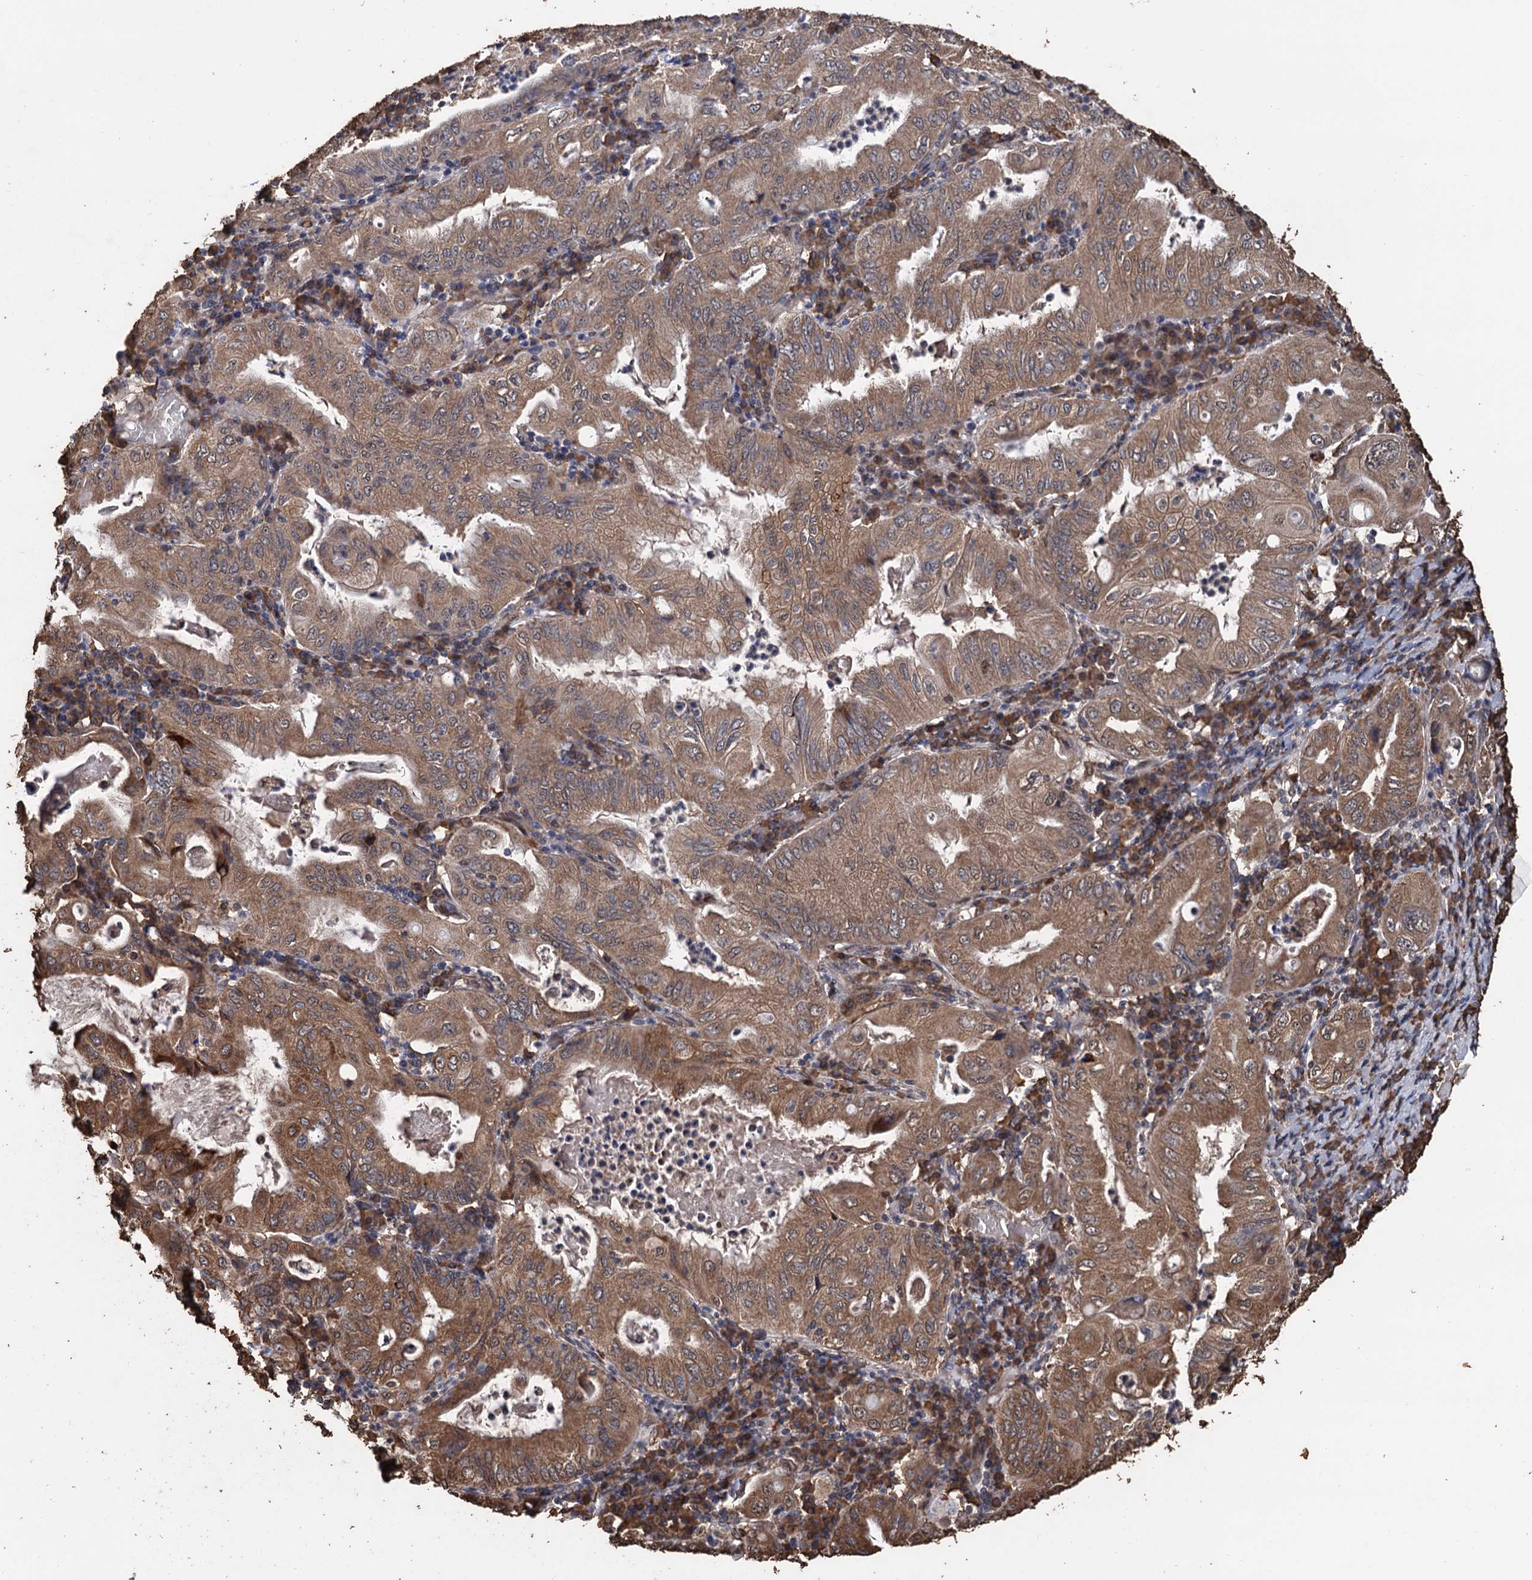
{"staining": {"intensity": "moderate", "quantity": ">75%", "location": "cytoplasmic/membranous"}, "tissue": "stomach cancer", "cell_type": "Tumor cells", "image_type": "cancer", "snomed": [{"axis": "morphology", "description": "Normal tissue, NOS"}, {"axis": "morphology", "description": "Adenocarcinoma, NOS"}, {"axis": "topography", "description": "Esophagus"}, {"axis": "topography", "description": "Stomach, upper"}, {"axis": "topography", "description": "Peripheral nerve tissue"}], "caption": "Brown immunohistochemical staining in stomach adenocarcinoma demonstrates moderate cytoplasmic/membranous staining in approximately >75% of tumor cells.", "gene": "TBC1D12", "patient": {"sex": "male", "age": 62}}